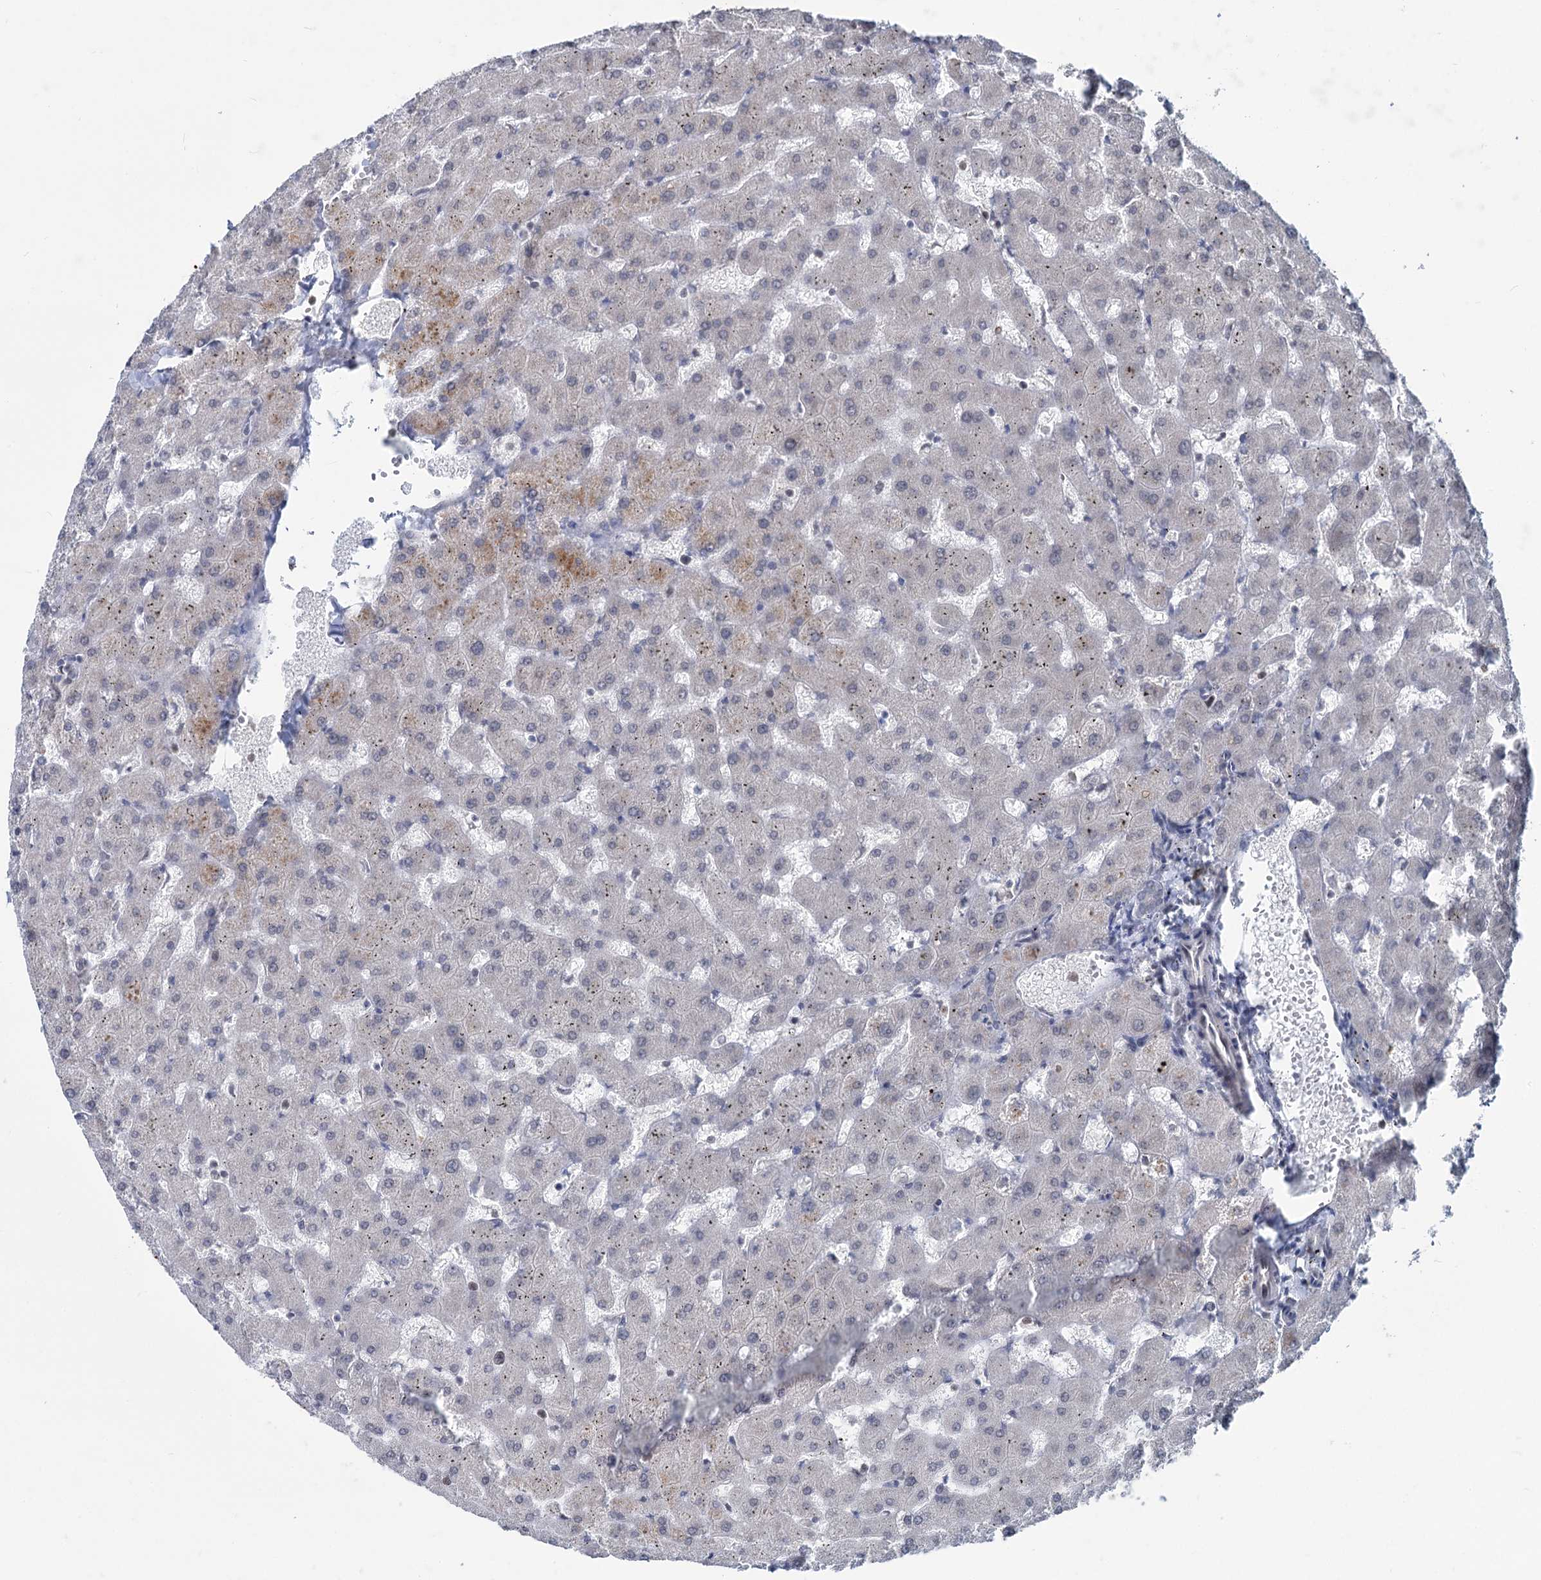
{"staining": {"intensity": "negative", "quantity": "none", "location": "none"}, "tissue": "liver", "cell_type": "Cholangiocytes", "image_type": "normal", "snomed": [{"axis": "morphology", "description": "Normal tissue, NOS"}, {"axis": "topography", "description": "Liver"}], "caption": "High magnification brightfield microscopy of unremarkable liver stained with DAB (brown) and counterstained with hematoxylin (blue): cholangiocytes show no significant positivity. Brightfield microscopy of immunohistochemistry stained with DAB (3,3'-diaminobenzidine) (brown) and hematoxylin (blue), captured at high magnification.", "gene": "RNF6", "patient": {"sex": "female", "age": 63}}